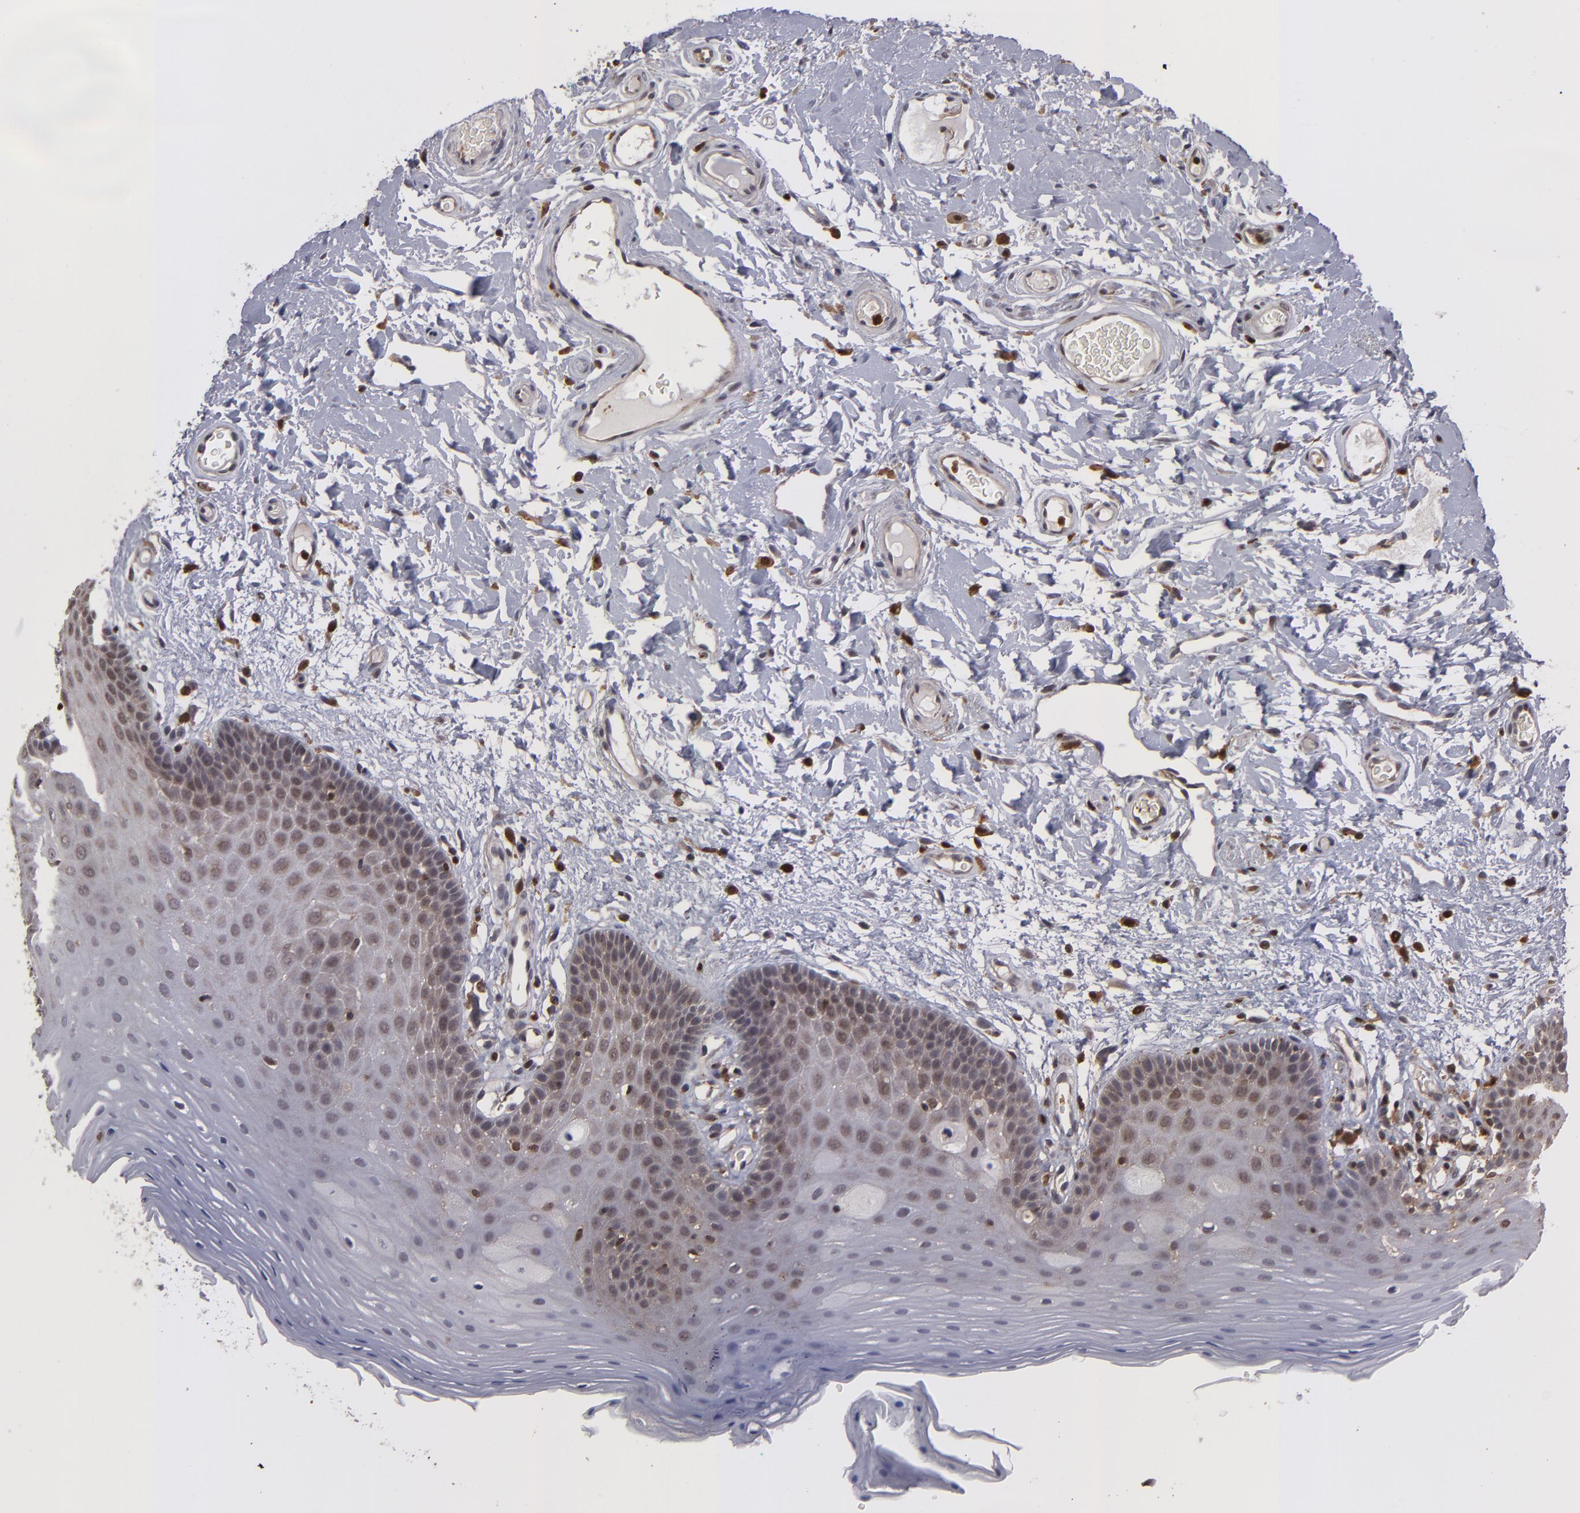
{"staining": {"intensity": "moderate", "quantity": "25%-75%", "location": "cytoplasmic/membranous,nuclear"}, "tissue": "oral mucosa", "cell_type": "Squamous epithelial cells", "image_type": "normal", "snomed": [{"axis": "morphology", "description": "Normal tissue, NOS"}, {"axis": "morphology", "description": "Squamous cell carcinoma, NOS"}, {"axis": "topography", "description": "Skeletal muscle"}, {"axis": "topography", "description": "Oral tissue"}, {"axis": "topography", "description": "Head-Neck"}], "caption": "Moderate cytoplasmic/membranous,nuclear positivity is identified in about 25%-75% of squamous epithelial cells in normal oral mucosa.", "gene": "GRB2", "patient": {"sex": "male", "age": 71}}